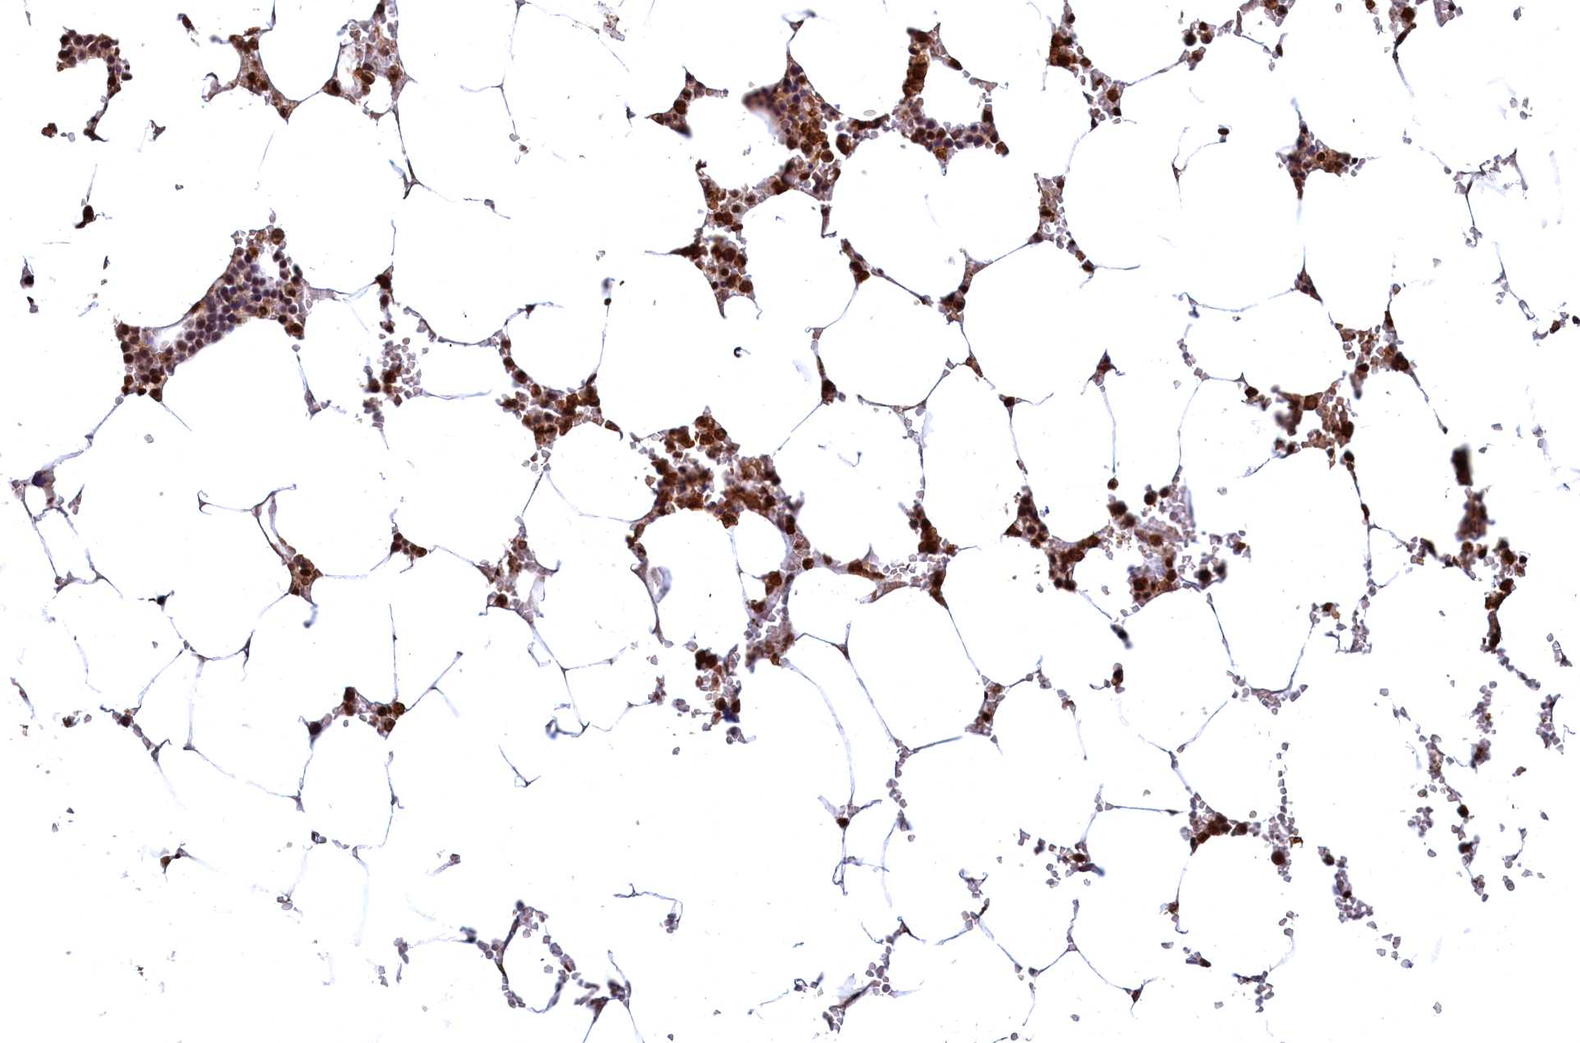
{"staining": {"intensity": "strong", "quantity": "25%-75%", "location": "nuclear"}, "tissue": "bone marrow", "cell_type": "Hematopoietic cells", "image_type": "normal", "snomed": [{"axis": "morphology", "description": "Normal tissue, NOS"}, {"axis": "topography", "description": "Bone marrow"}], "caption": "Brown immunohistochemical staining in normal bone marrow demonstrates strong nuclear positivity in approximately 25%-75% of hematopoietic cells.", "gene": "RSRC2", "patient": {"sex": "male", "age": 70}}